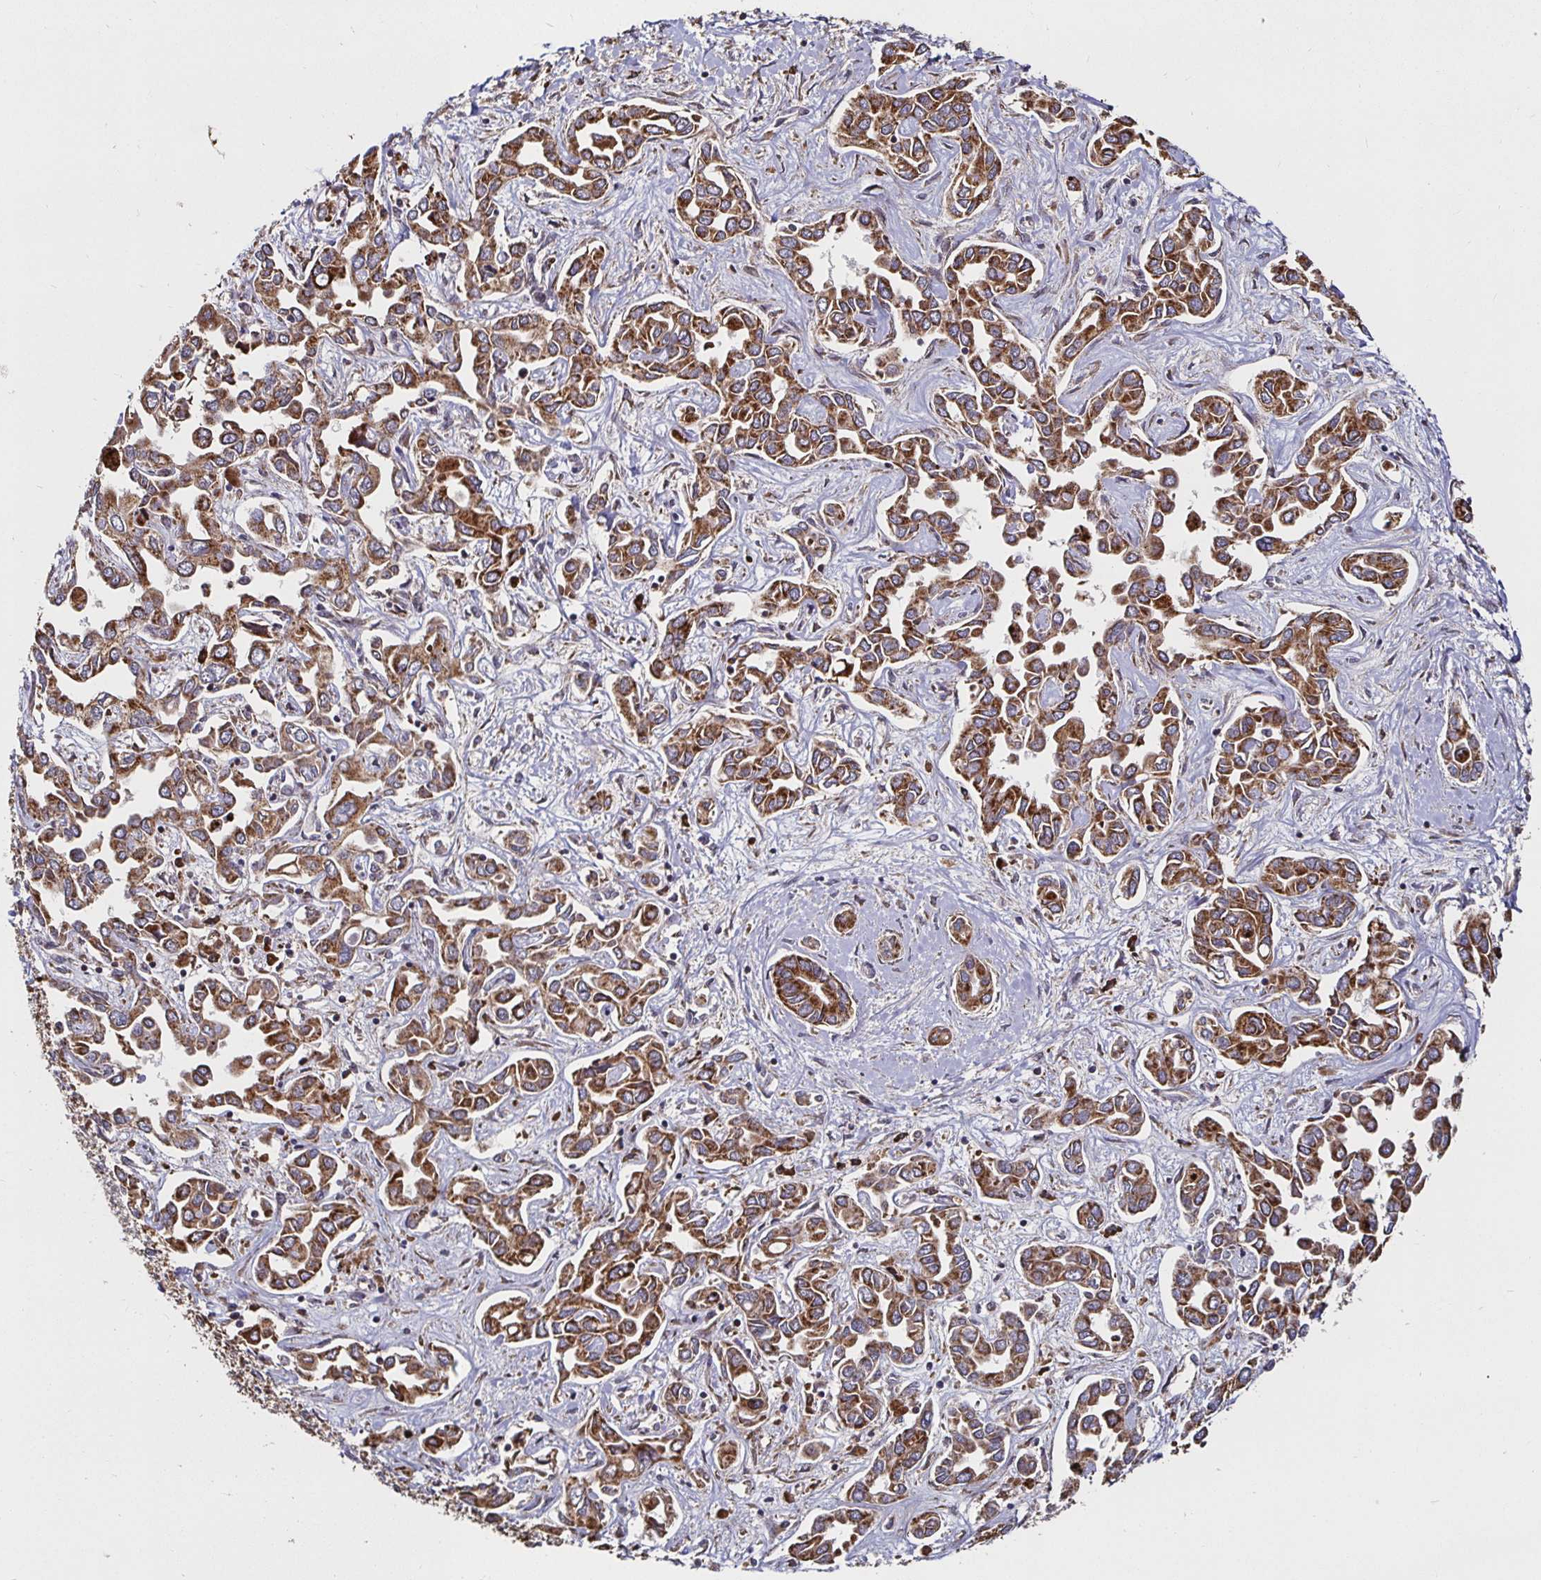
{"staining": {"intensity": "moderate", "quantity": ">75%", "location": "cytoplasmic/membranous"}, "tissue": "liver cancer", "cell_type": "Tumor cells", "image_type": "cancer", "snomed": [{"axis": "morphology", "description": "Cholangiocarcinoma"}, {"axis": "topography", "description": "Liver"}], "caption": "The histopathology image exhibits a brown stain indicating the presence of a protein in the cytoplasmic/membranous of tumor cells in cholangiocarcinoma (liver).", "gene": "MLST8", "patient": {"sex": "female", "age": 64}}